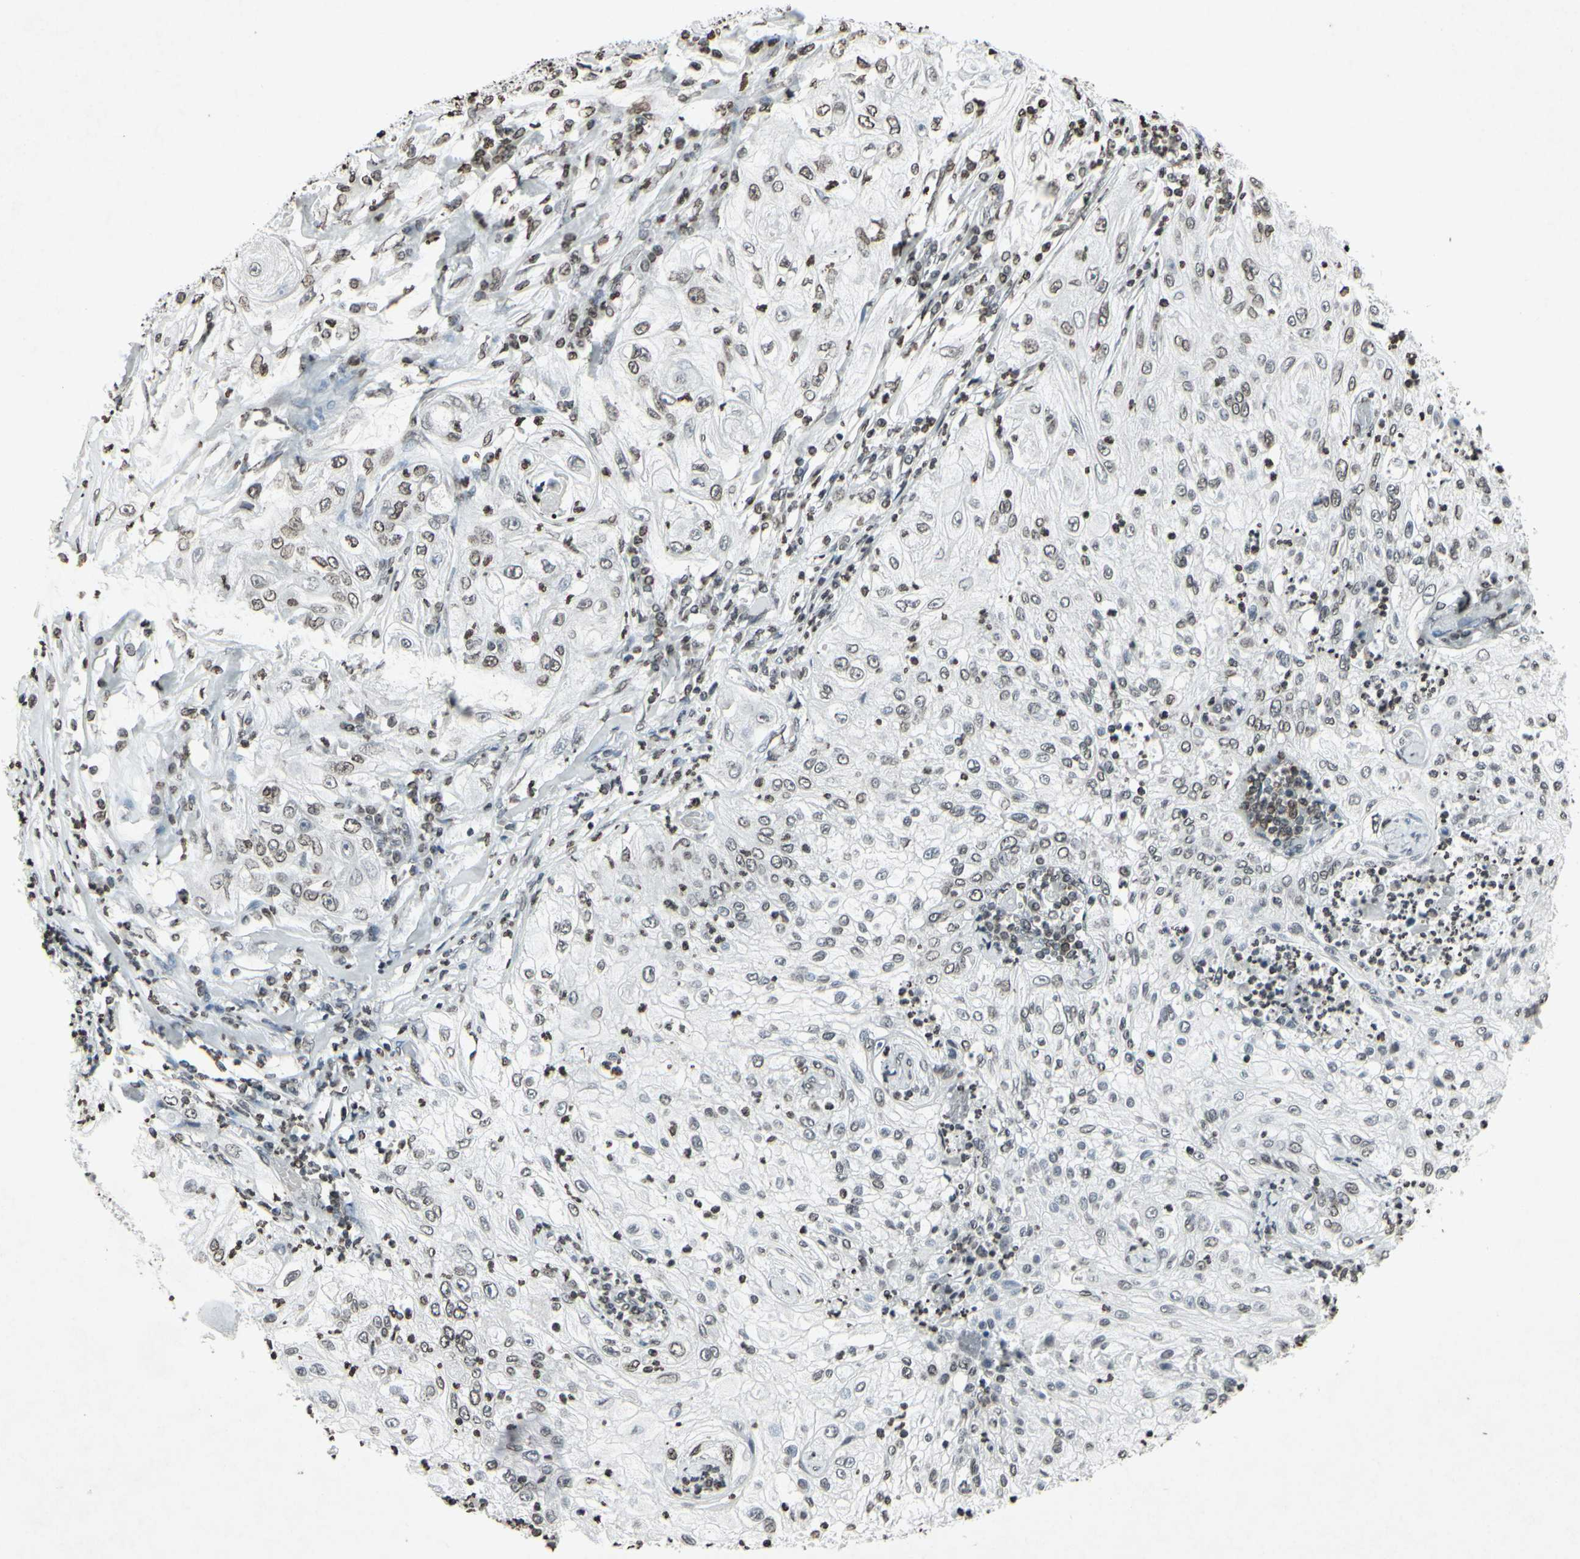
{"staining": {"intensity": "weak", "quantity": "25%-75%", "location": "cytoplasmic/membranous,nuclear"}, "tissue": "lung cancer", "cell_type": "Tumor cells", "image_type": "cancer", "snomed": [{"axis": "morphology", "description": "Inflammation, NOS"}, {"axis": "morphology", "description": "Squamous cell carcinoma, NOS"}, {"axis": "topography", "description": "Lymph node"}, {"axis": "topography", "description": "Soft tissue"}, {"axis": "topography", "description": "Lung"}], "caption": "Brown immunohistochemical staining in lung cancer reveals weak cytoplasmic/membranous and nuclear positivity in about 25%-75% of tumor cells.", "gene": "CD79B", "patient": {"sex": "male", "age": 66}}